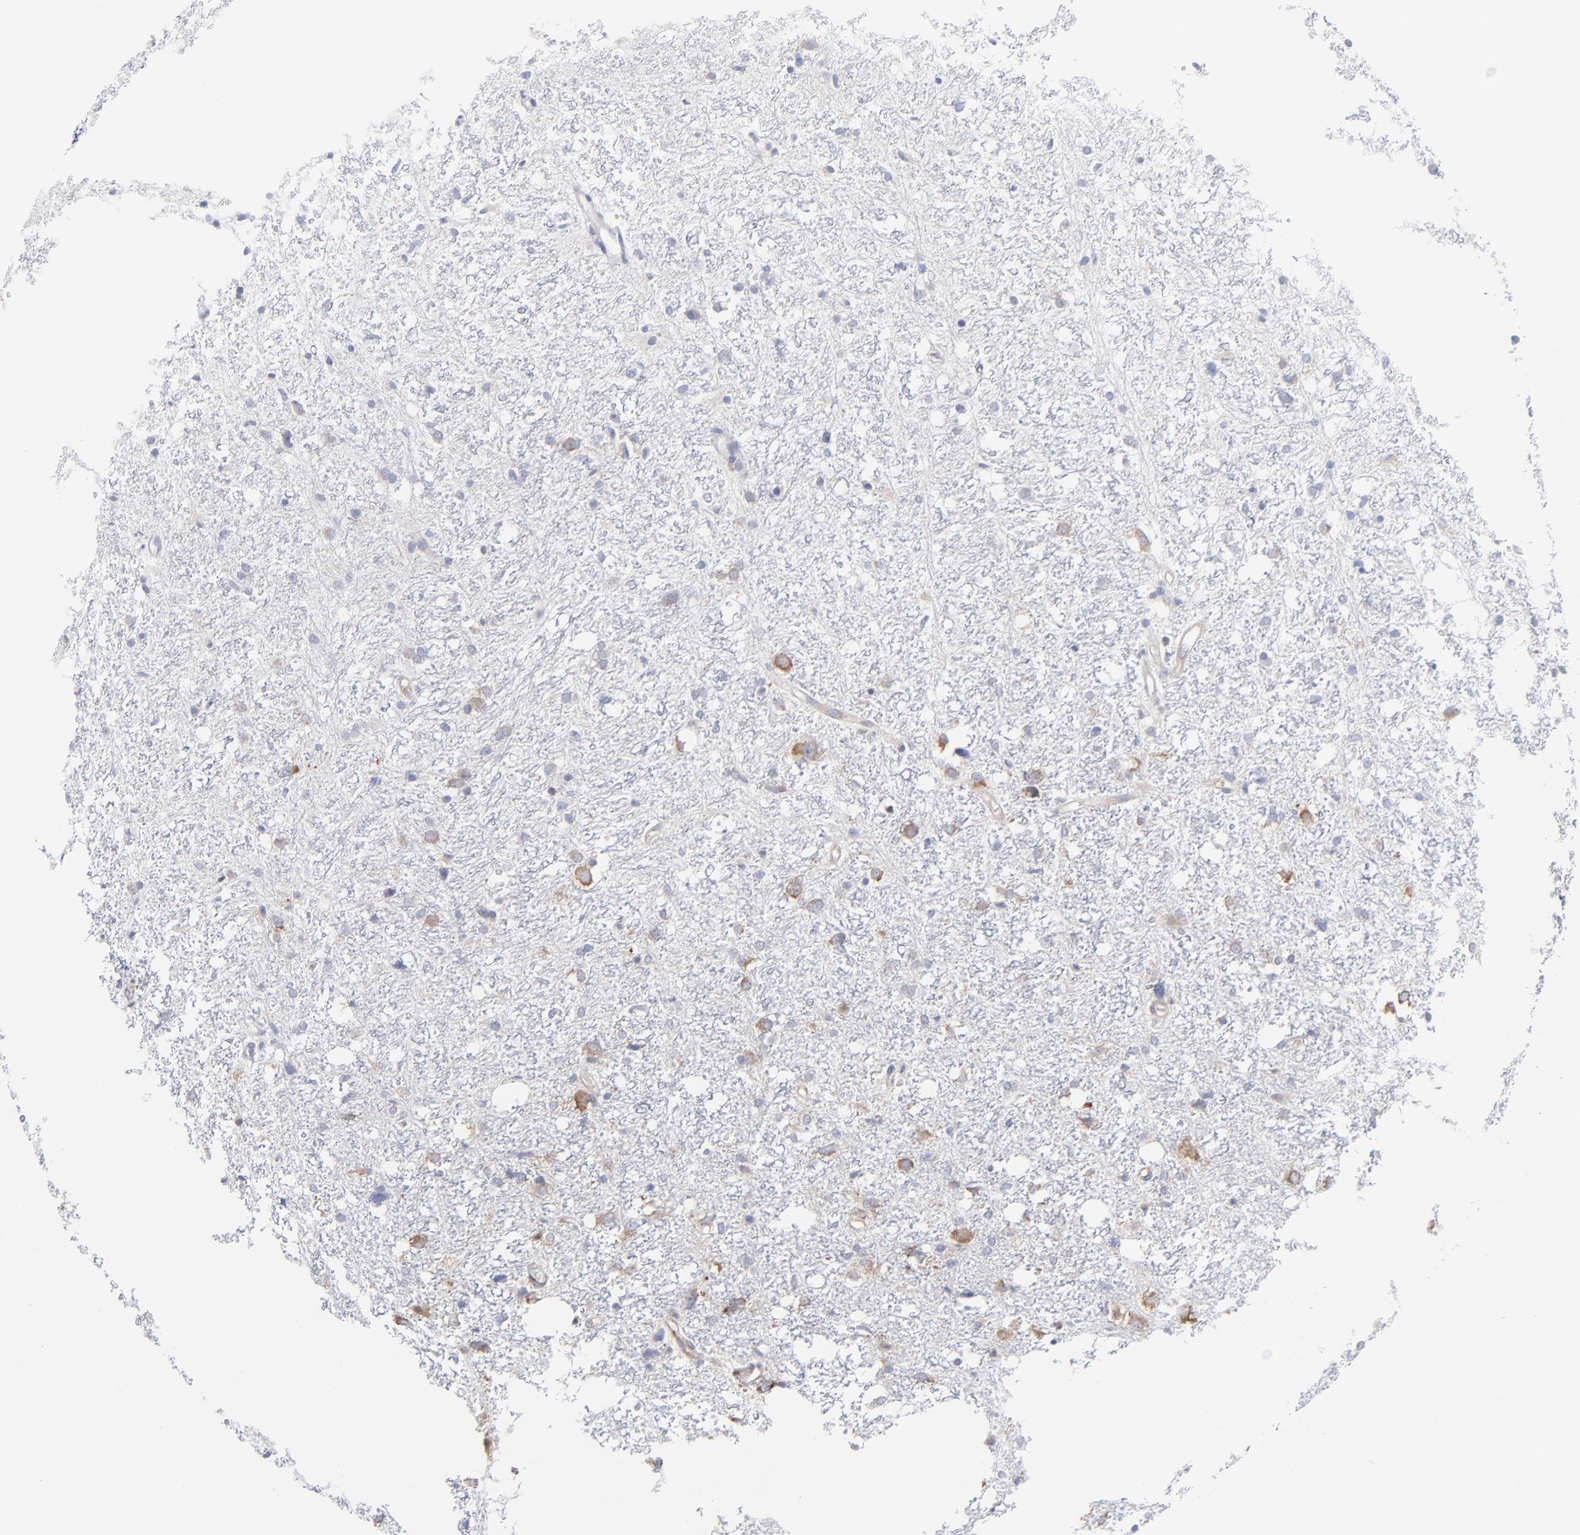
{"staining": {"intensity": "moderate", "quantity": "<25%", "location": "cytoplasmic/membranous"}, "tissue": "glioma", "cell_type": "Tumor cells", "image_type": "cancer", "snomed": [{"axis": "morphology", "description": "Glioma, malignant, High grade"}, {"axis": "topography", "description": "Brain"}], "caption": "Brown immunohistochemical staining in malignant high-grade glioma demonstrates moderate cytoplasmic/membranous positivity in about <25% of tumor cells. (brown staining indicates protein expression, while blue staining denotes nuclei).", "gene": "EIF2AK2", "patient": {"sex": "female", "age": 59}}